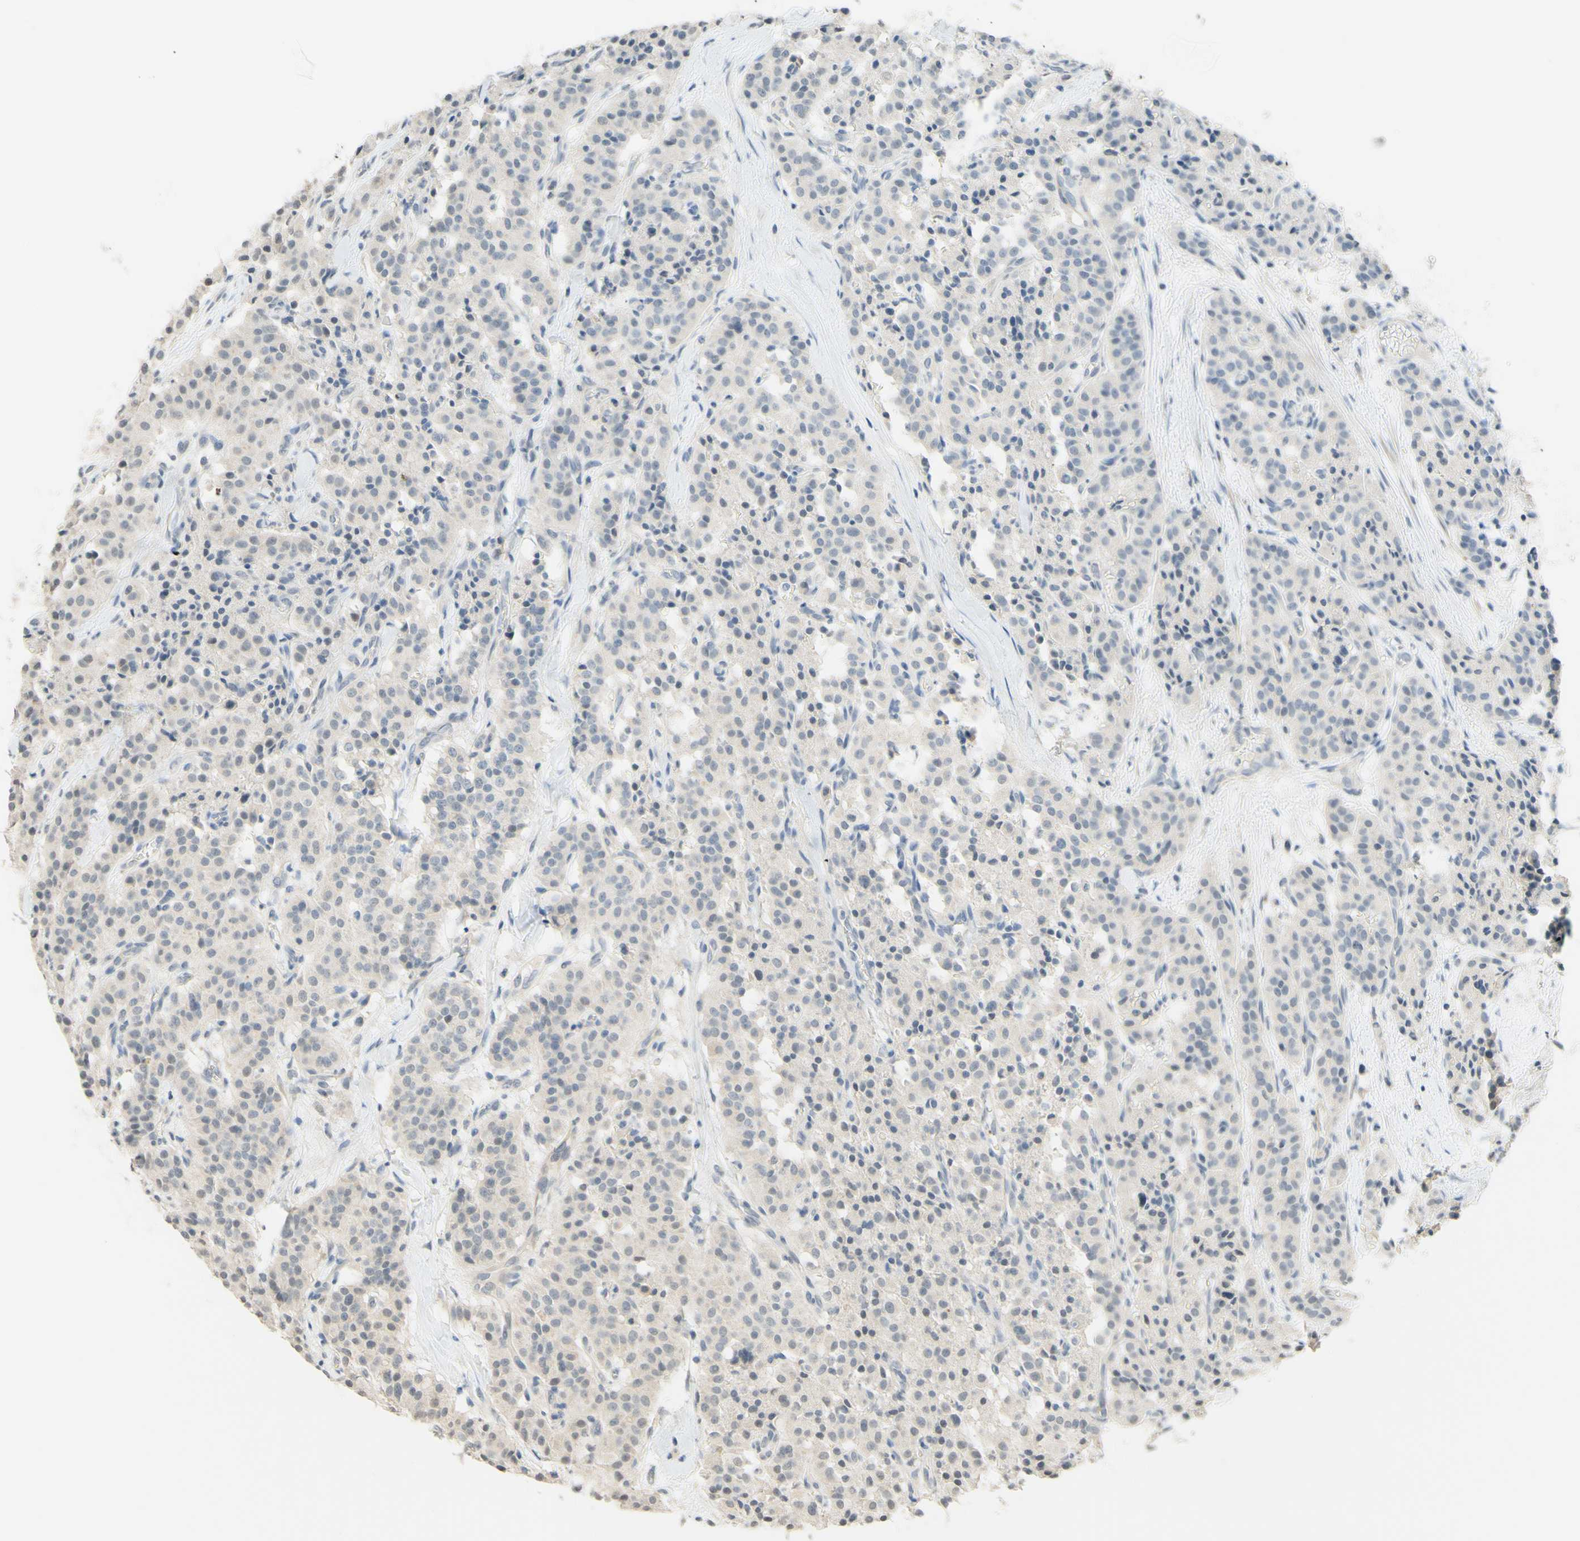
{"staining": {"intensity": "weak", "quantity": "25%-75%", "location": "cytoplasmic/membranous"}, "tissue": "carcinoid", "cell_type": "Tumor cells", "image_type": "cancer", "snomed": [{"axis": "morphology", "description": "Carcinoid, malignant, NOS"}, {"axis": "topography", "description": "Lung"}], "caption": "Weak cytoplasmic/membranous expression for a protein is present in about 25%-75% of tumor cells of malignant carcinoid using IHC.", "gene": "MAG", "patient": {"sex": "male", "age": 30}}